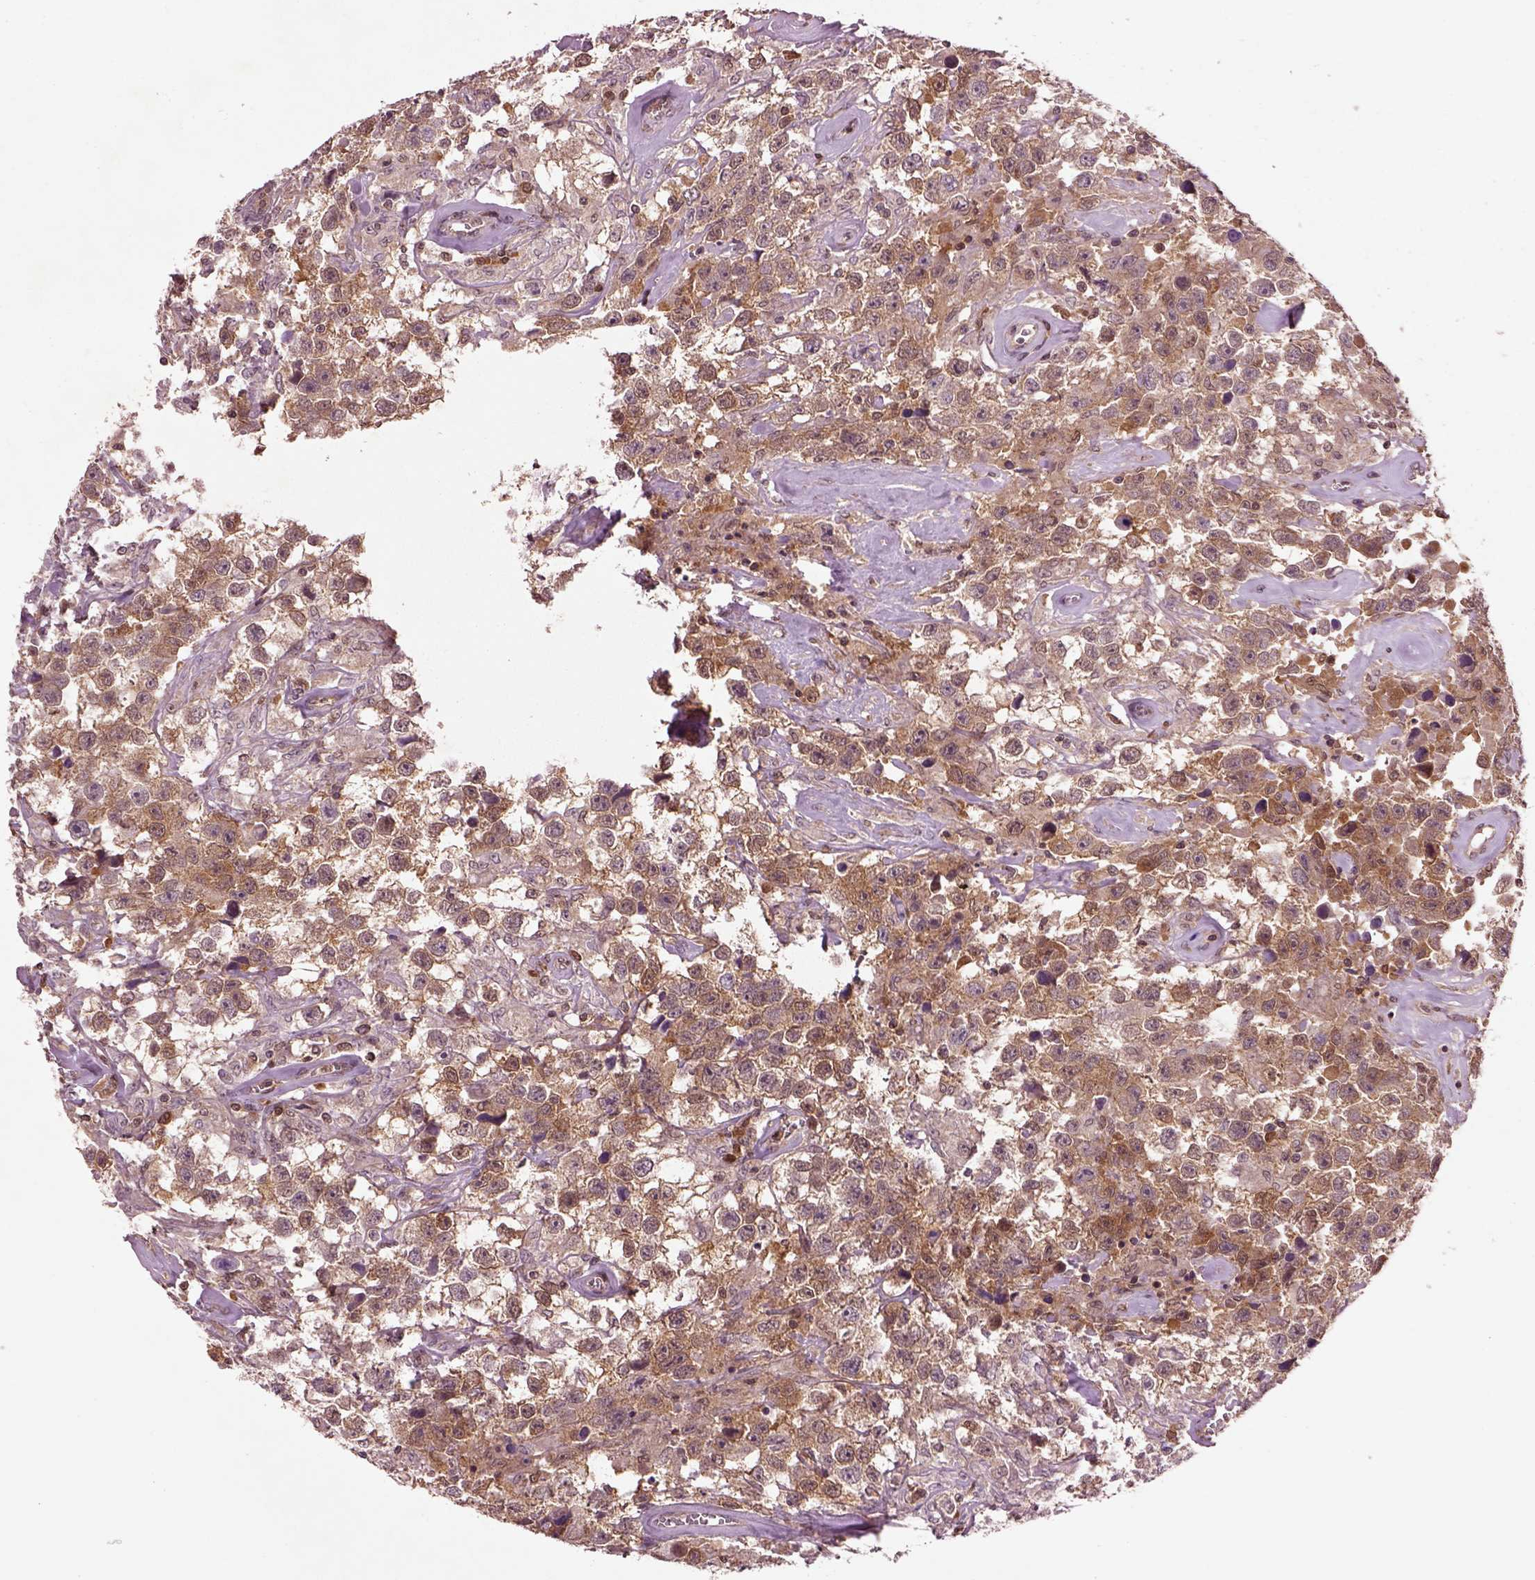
{"staining": {"intensity": "moderate", "quantity": ">75%", "location": "cytoplasmic/membranous"}, "tissue": "testis cancer", "cell_type": "Tumor cells", "image_type": "cancer", "snomed": [{"axis": "morphology", "description": "Seminoma, NOS"}, {"axis": "topography", "description": "Testis"}], "caption": "Immunohistochemistry histopathology image of human seminoma (testis) stained for a protein (brown), which demonstrates medium levels of moderate cytoplasmic/membranous positivity in about >75% of tumor cells.", "gene": "MDP1", "patient": {"sex": "male", "age": 43}}